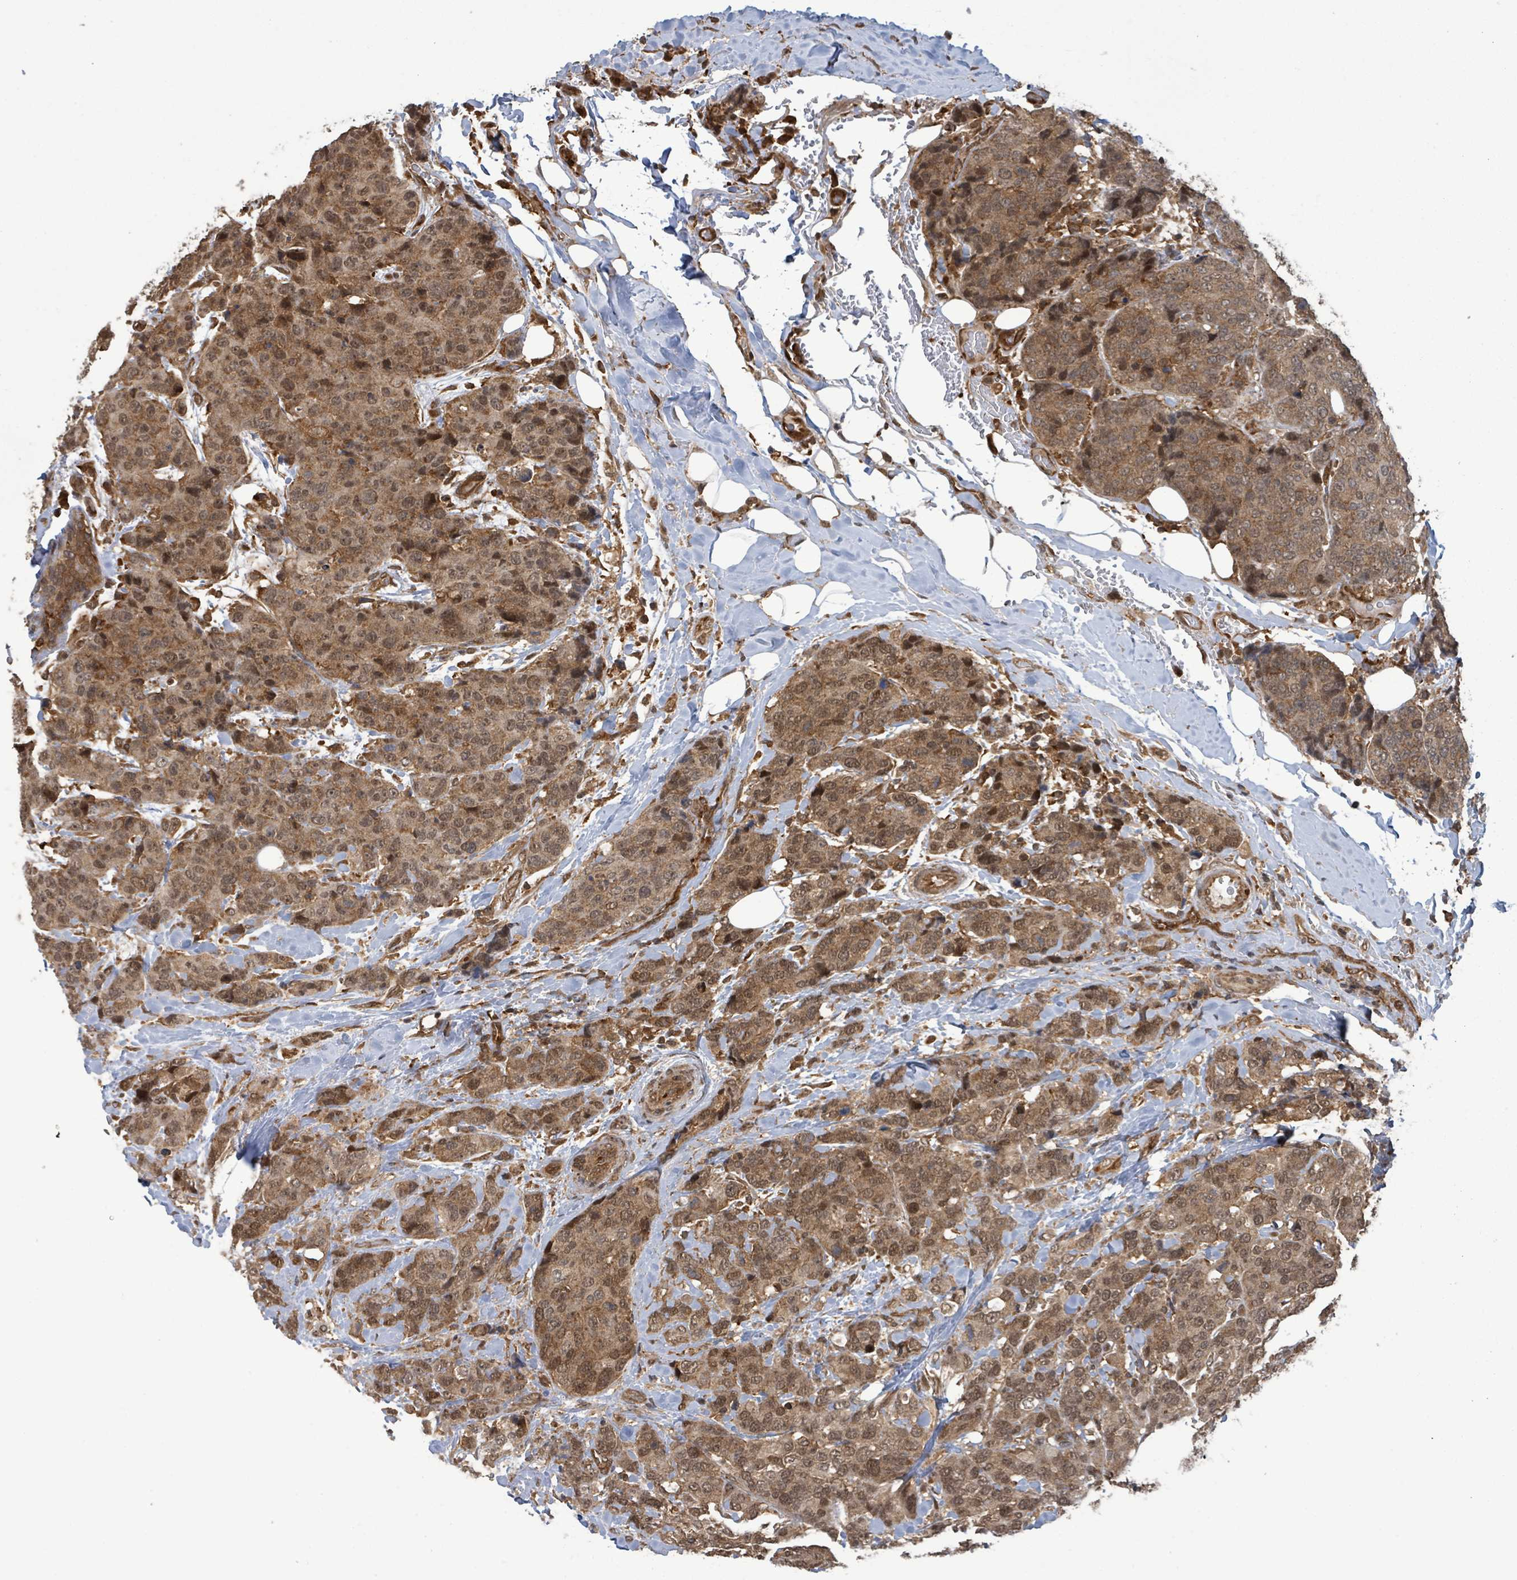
{"staining": {"intensity": "moderate", "quantity": ">75%", "location": "cytoplasmic/membranous,nuclear"}, "tissue": "breast cancer", "cell_type": "Tumor cells", "image_type": "cancer", "snomed": [{"axis": "morphology", "description": "Lobular carcinoma"}, {"axis": "topography", "description": "Breast"}], "caption": "There is medium levels of moderate cytoplasmic/membranous and nuclear expression in tumor cells of breast cancer (lobular carcinoma), as demonstrated by immunohistochemical staining (brown color).", "gene": "KLC1", "patient": {"sex": "female", "age": 59}}